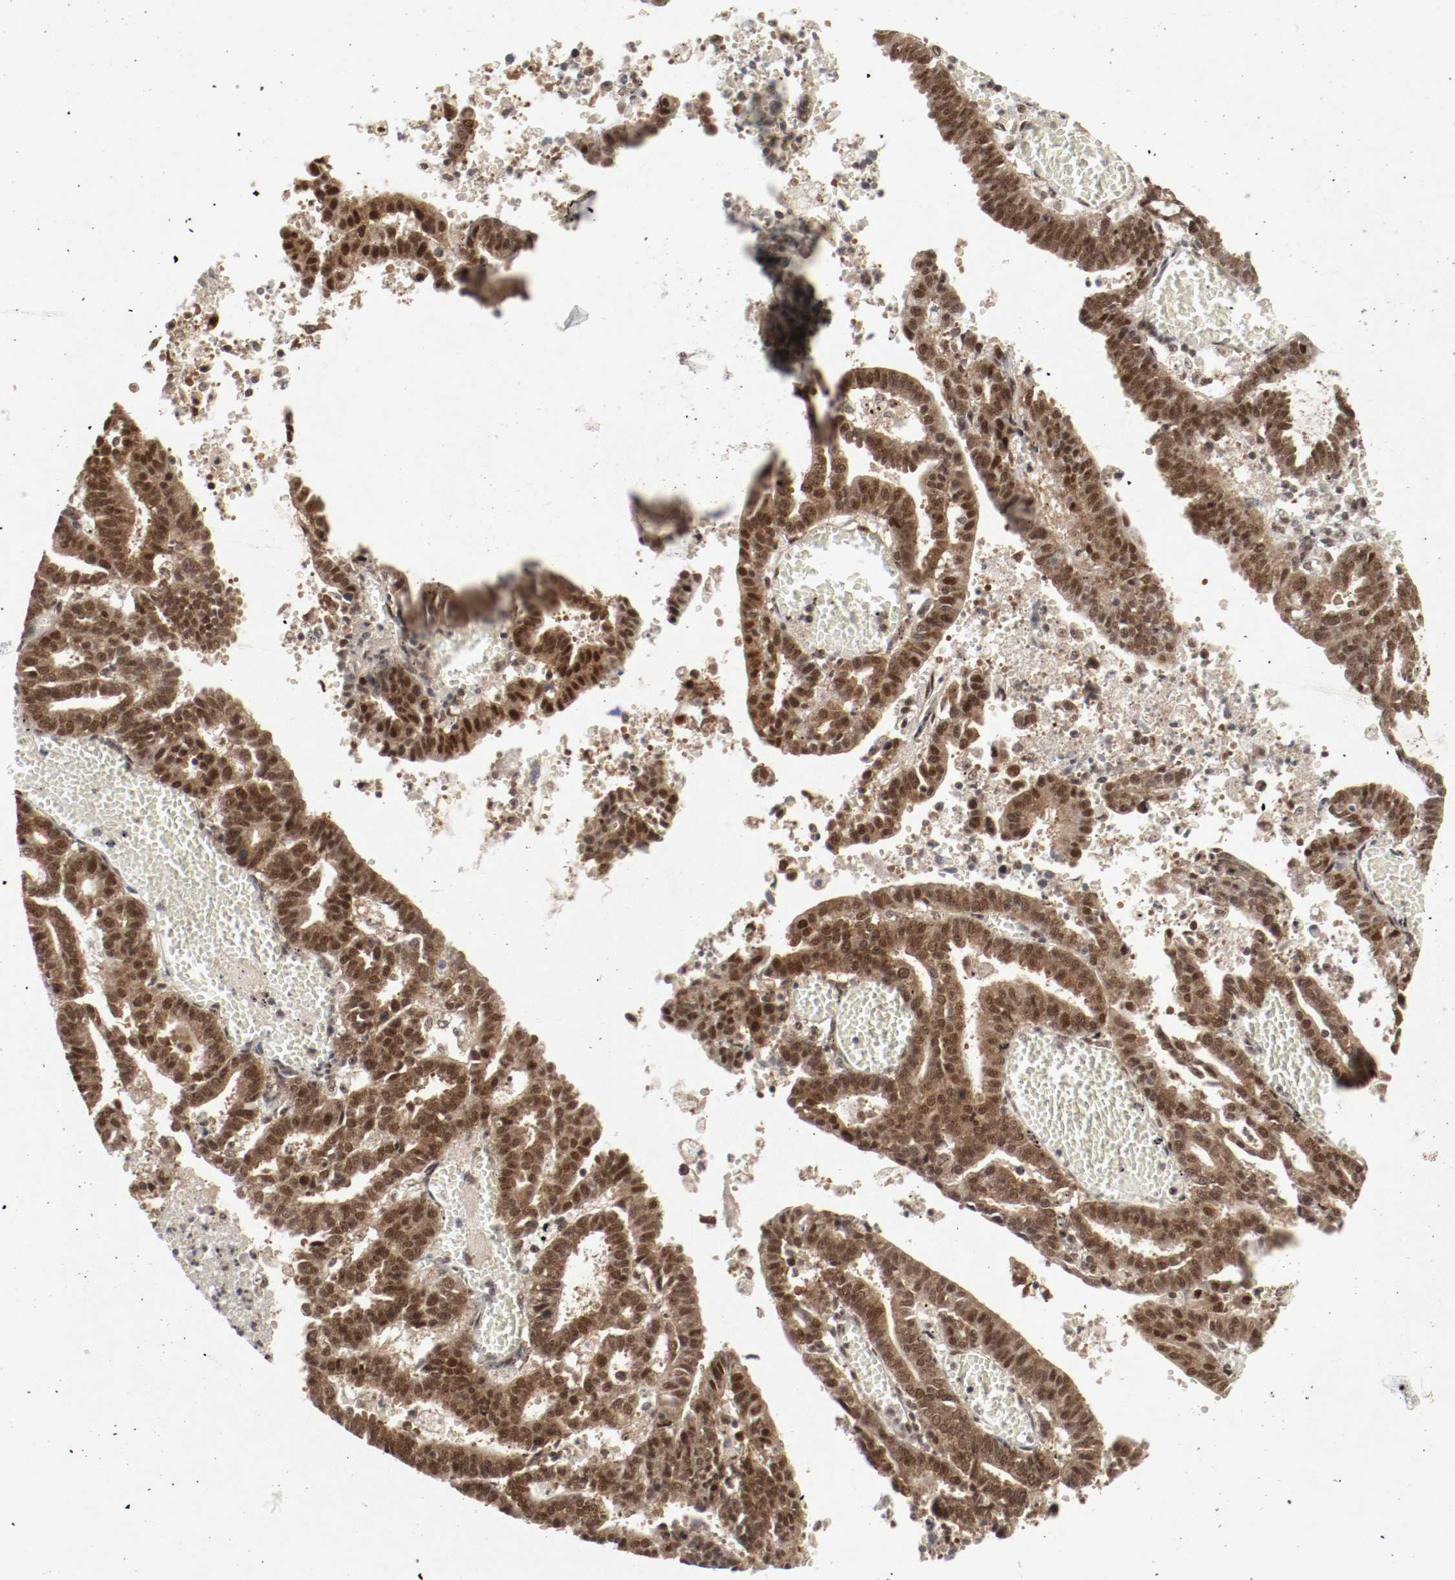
{"staining": {"intensity": "strong", "quantity": ">75%", "location": "cytoplasmic/membranous,nuclear"}, "tissue": "endometrial cancer", "cell_type": "Tumor cells", "image_type": "cancer", "snomed": [{"axis": "morphology", "description": "Adenocarcinoma, NOS"}, {"axis": "topography", "description": "Uterus"}], "caption": "Human endometrial cancer stained for a protein (brown) displays strong cytoplasmic/membranous and nuclear positive expression in about >75% of tumor cells.", "gene": "CSNK2B", "patient": {"sex": "female", "age": 83}}